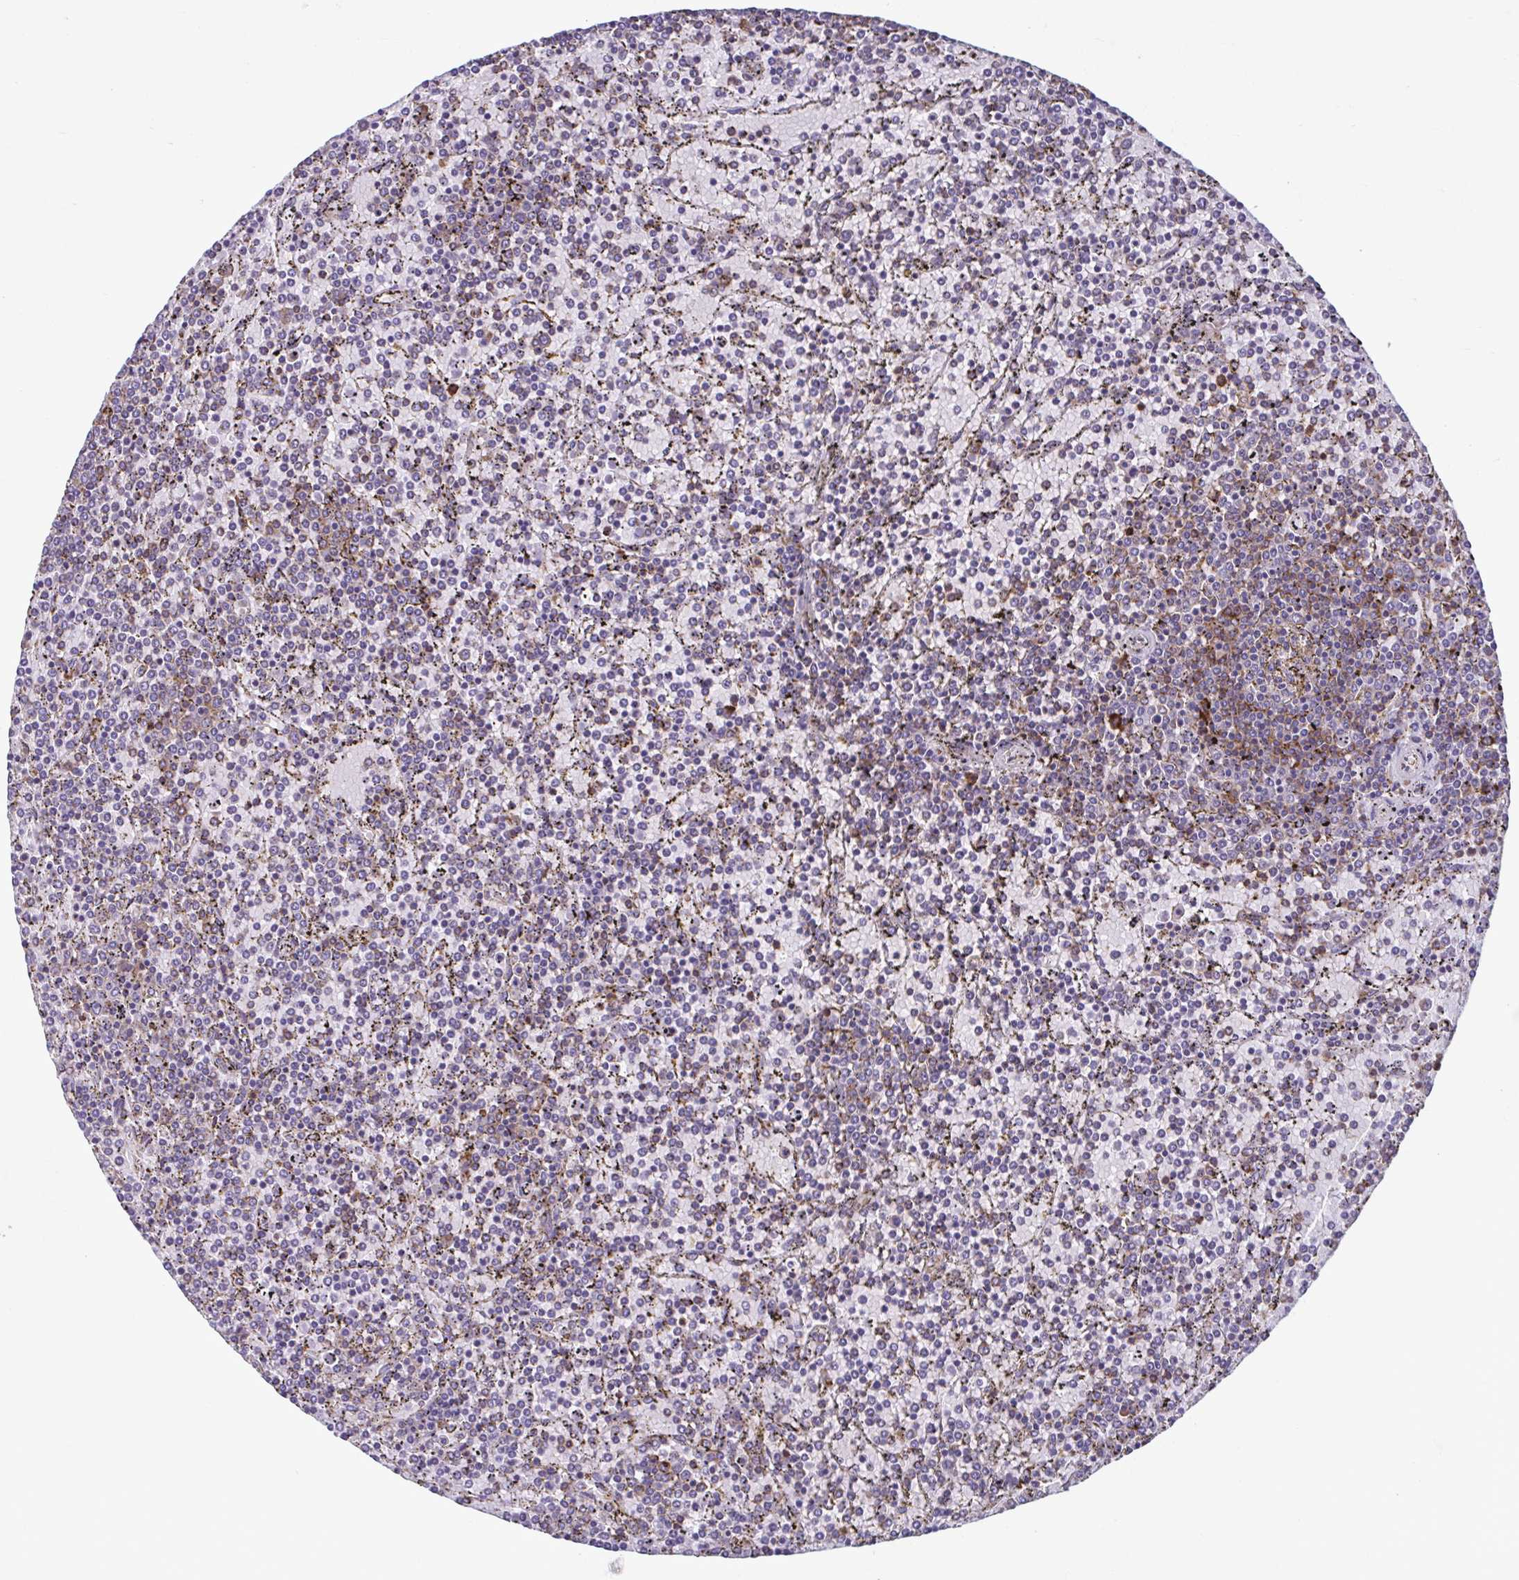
{"staining": {"intensity": "negative", "quantity": "none", "location": "none"}, "tissue": "lymphoma", "cell_type": "Tumor cells", "image_type": "cancer", "snomed": [{"axis": "morphology", "description": "Malignant lymphoma, non-Hodgkin's type, Low grade"}, {"axis": "topography", "description": "Spleen"}], "caption": "Protein analysis of lymphoma shows no significant staining in tumor cells.", "gene": "RPS16", "patient": {"sex": "female", "age": 77}}